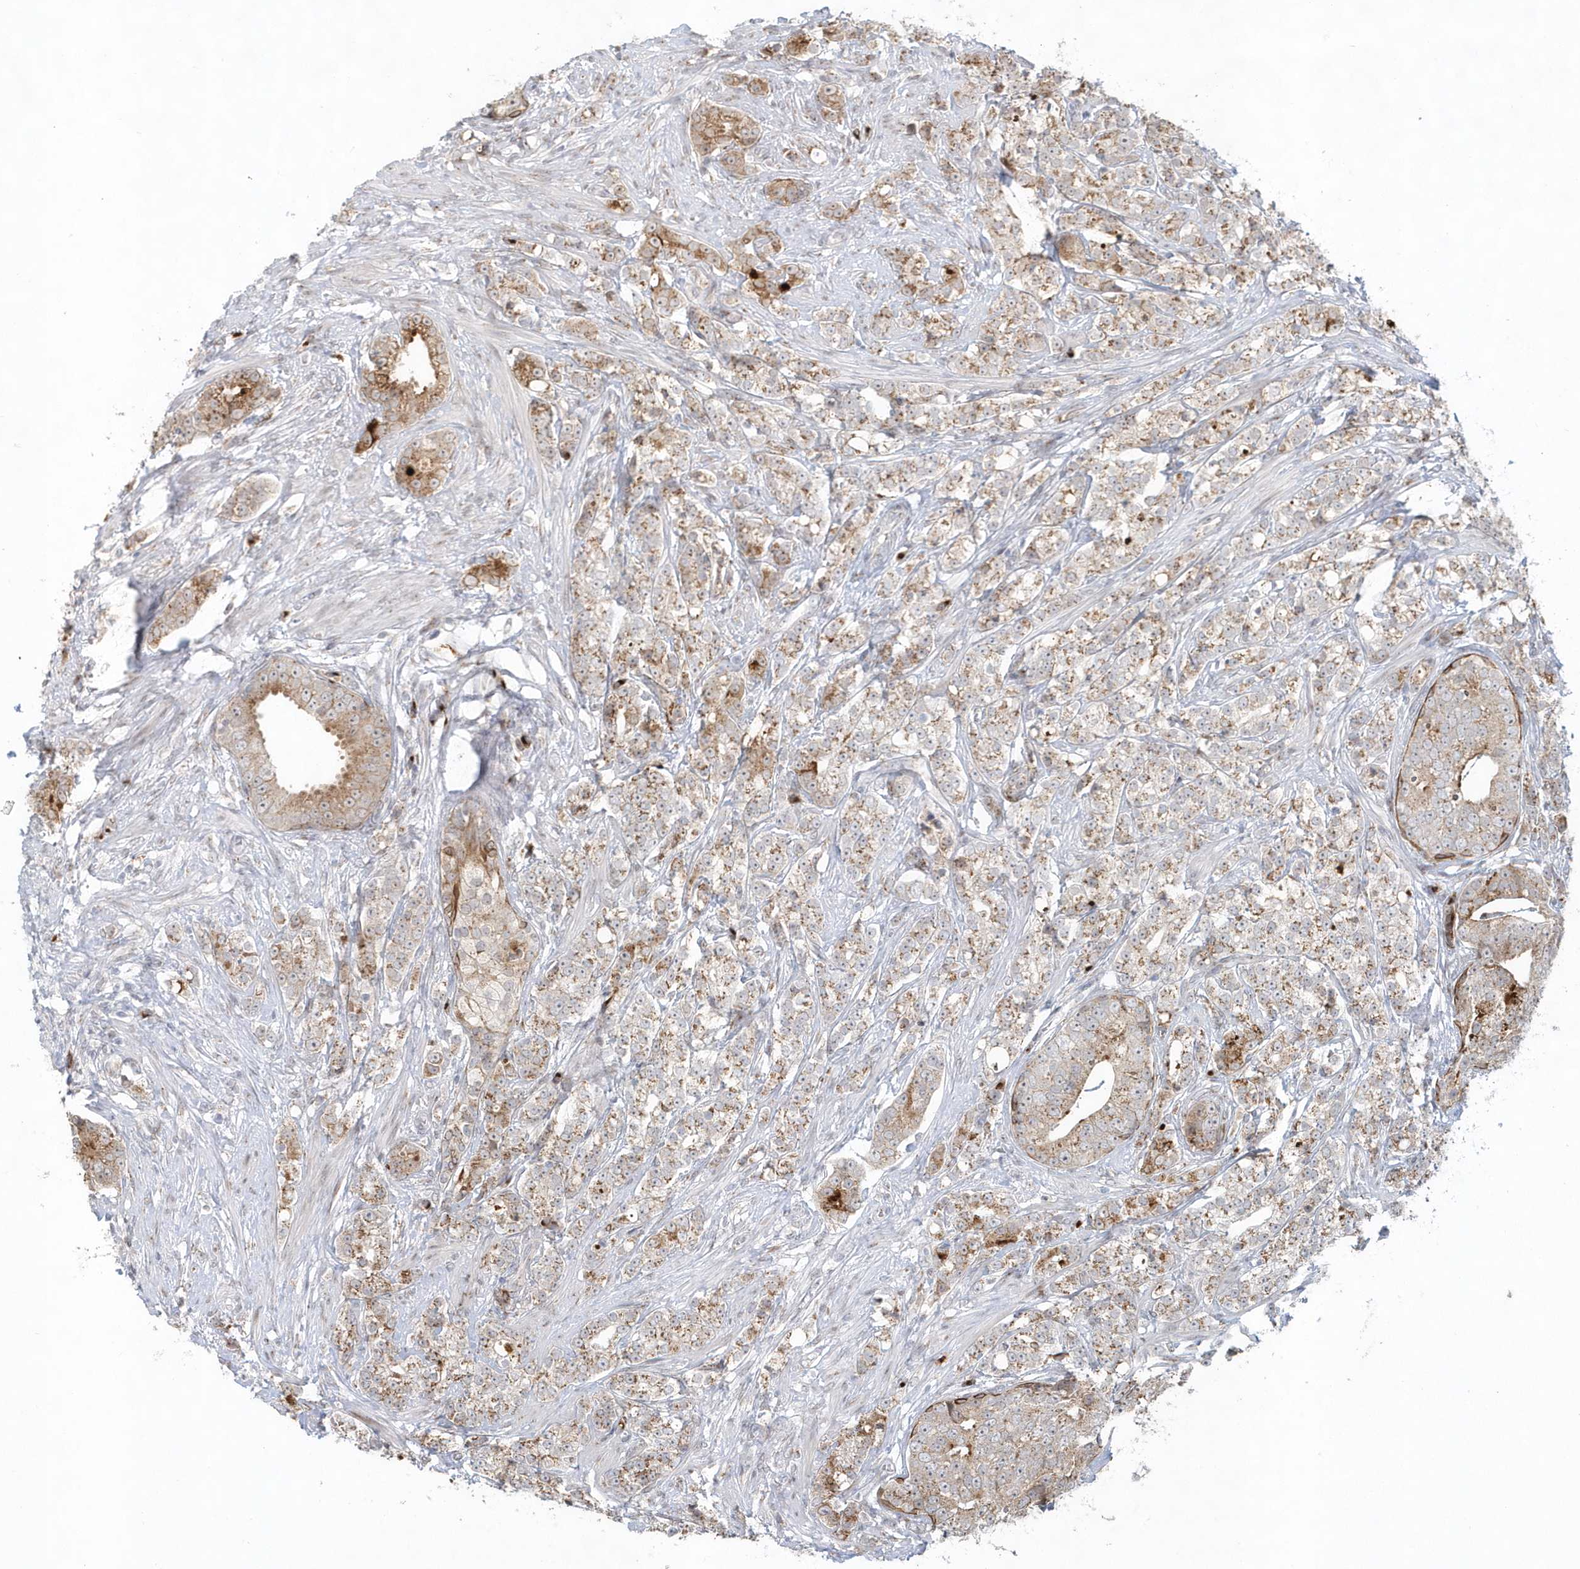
{"staining": {"intensity": "moderate", "quantity": ">75%", "location": "cytoplasmic/membranous"}, "tissue": "prostate cancer", "cell_type": "Tumor cells", "image_type": "cancer", "snomed": [{"axis": "morphology", "description": "Adenocarcinoma, High grade"}, {"axis": "topography", "description": "Prostate"}], "caption": "DAB immunohistochemical staining of prostate adenocarcinoma (high-grade) displays moderate cytoplasmic/membranous protein expression in about >75% of tumor cells. The staining was performed using DAB, with brown indicating positive protein expression. Nuclei are stained blue with hematoxylin.", "gene": "DHFR", "patient": {"sex": "male", "age": 69}}